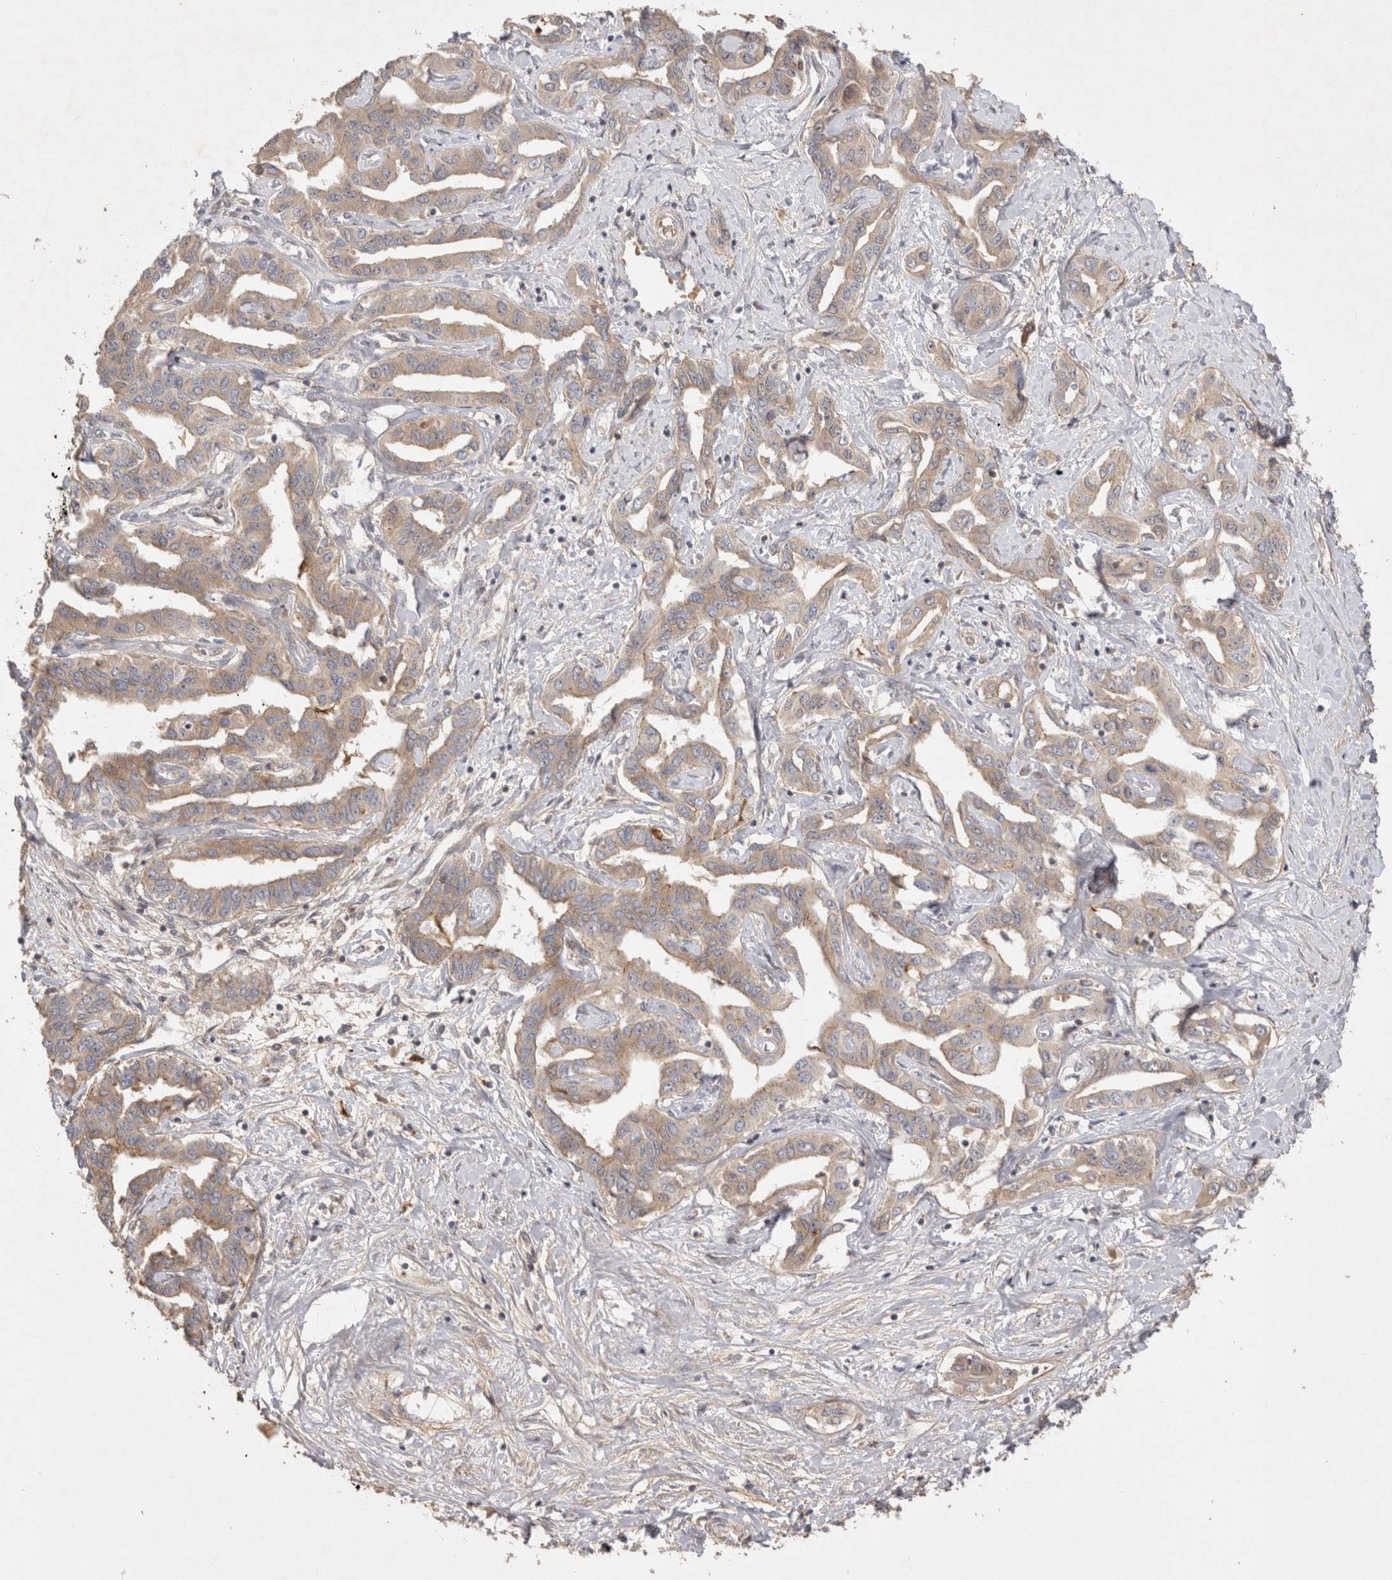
{"staining": {"intensity": "weak", "quantity": "<25%", "location": "cytoplasmic/membranous"}, "tissue": "liver cancer", "cell_type": "Tumor cells", "image_type": "cancer", "snomed": [{"axis": "morphology", "description": "Cholangiocarcinoma"}, {"axis": "topography", "description": "Liver"}], "caption": "Histopathology image shows no significant protein expression in tumor cells of liver cholangiocarcinoma.", "gene": "PPP1R42", "patient": {"sex": "male", "age": 59}}